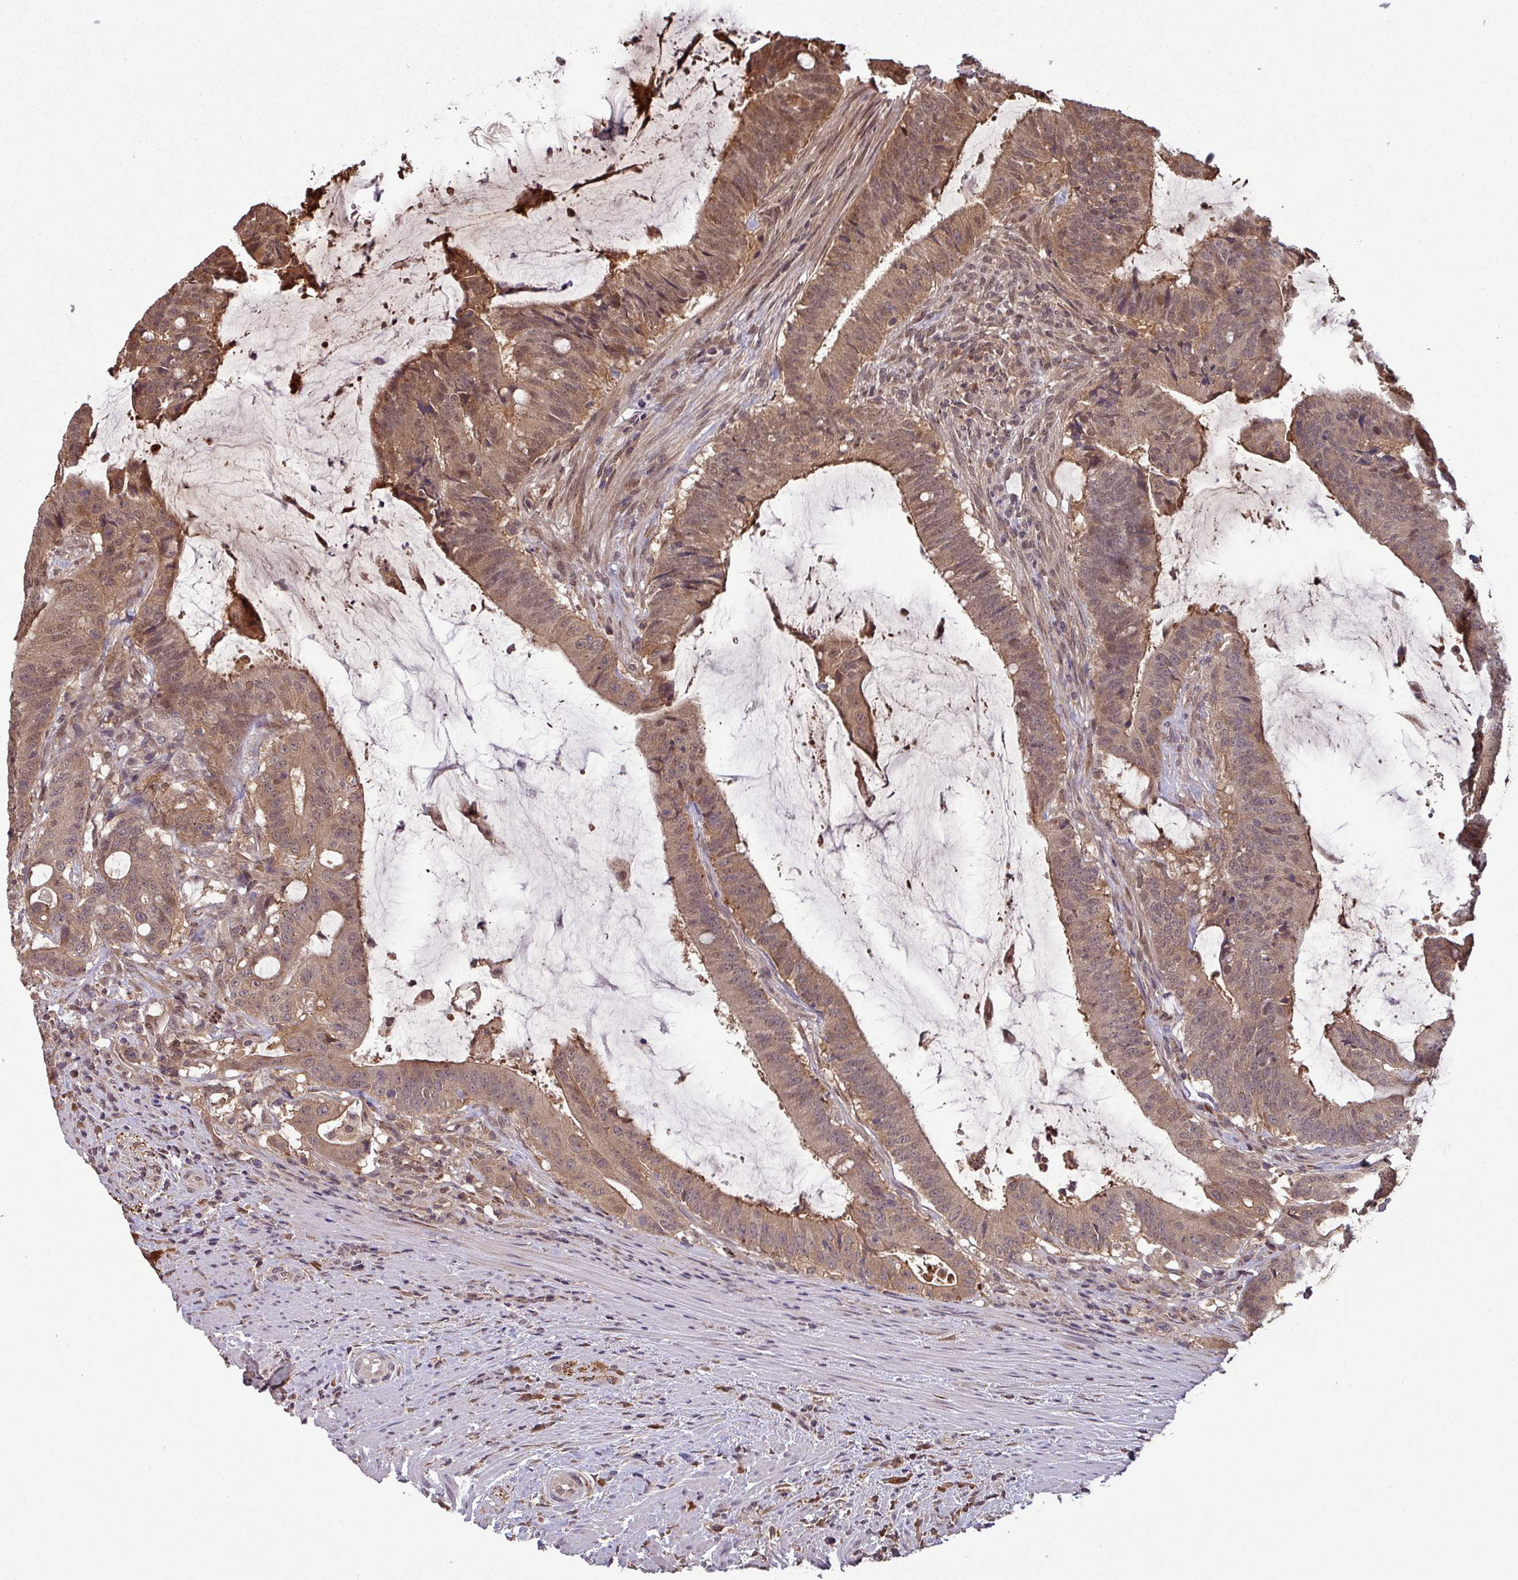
{"staining": {"intensity": "moderate", "quantity": ">75%", "location": "cytoplasmic/membranous,nuclear"}, "tissue": "colorectal cancer", "cell_type": "Tumor cells", "image_type": "cancer", "snomed": [{"axis": "morphology", "description": "Adenocarcinoma, NOS"}, {"axis": "topography", "description": "Colon"}], "caption": "Immunohistochemical staining of human adenocarcinoma (colorectal) shows moderate cytoplasmic/membranous and nuclear protein expression in about >75% of tumor cells.", "gene": "NOB1", "patient": {"sex": "female", "age": 43}}